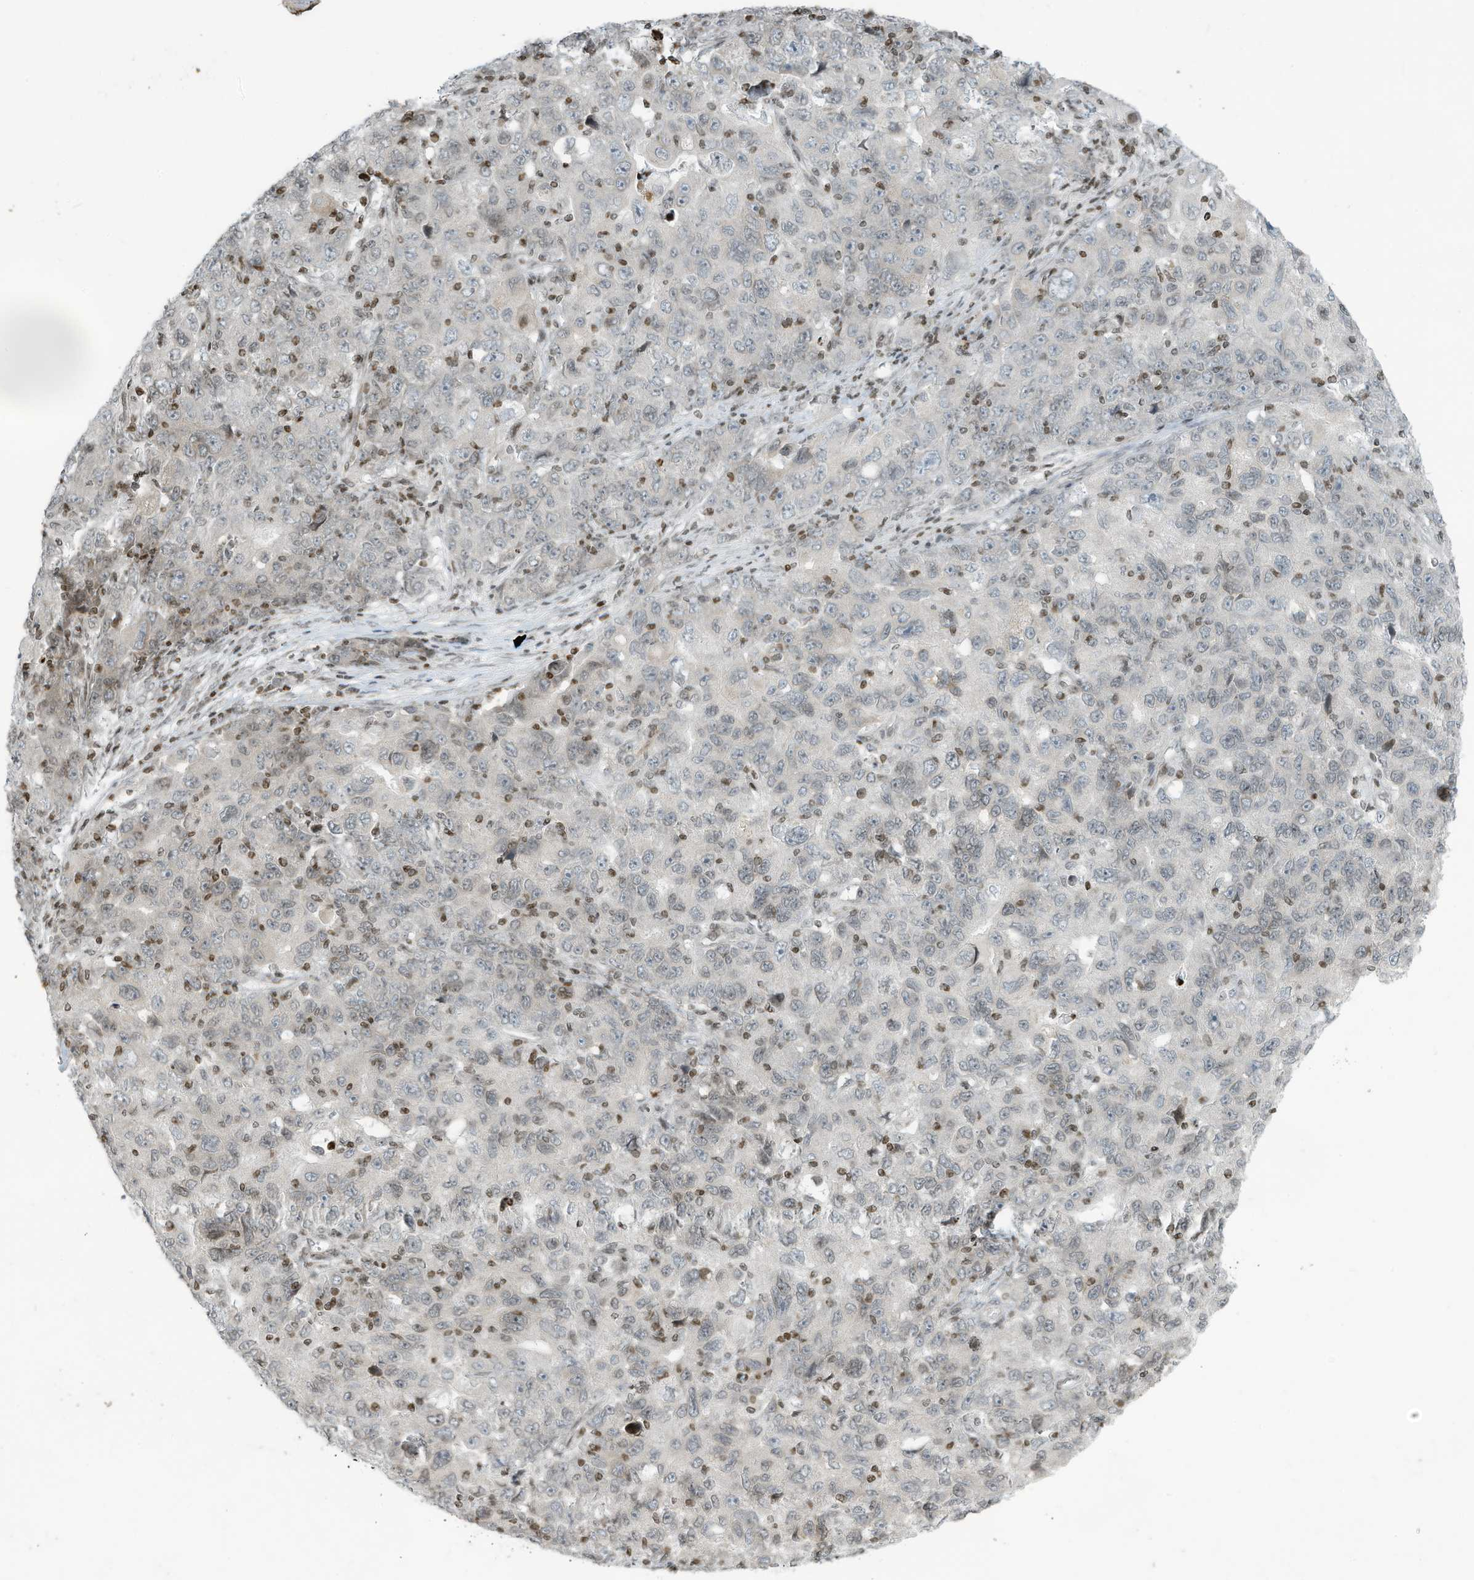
{"staining": {"intensity": "negative", "quantity": "none", "location": "none"}, "tissue": "ovarian cancer", "cell_type": "Tumor cells", "image_type": "cancer", "snomed": [{"axis": "morphology", "description": "Carcinoma, endometroid"}, {"axis": "topography", "description": "Ovary"}], "caption": "The image reveals no staining of tumor cells in endometroid carcinoma (ovarian). (Brightfield microscopy of DAB immunohistochemistry at high magnification).", "gene": "ADI1", "patient": {"sex": "female", "age": 42}}